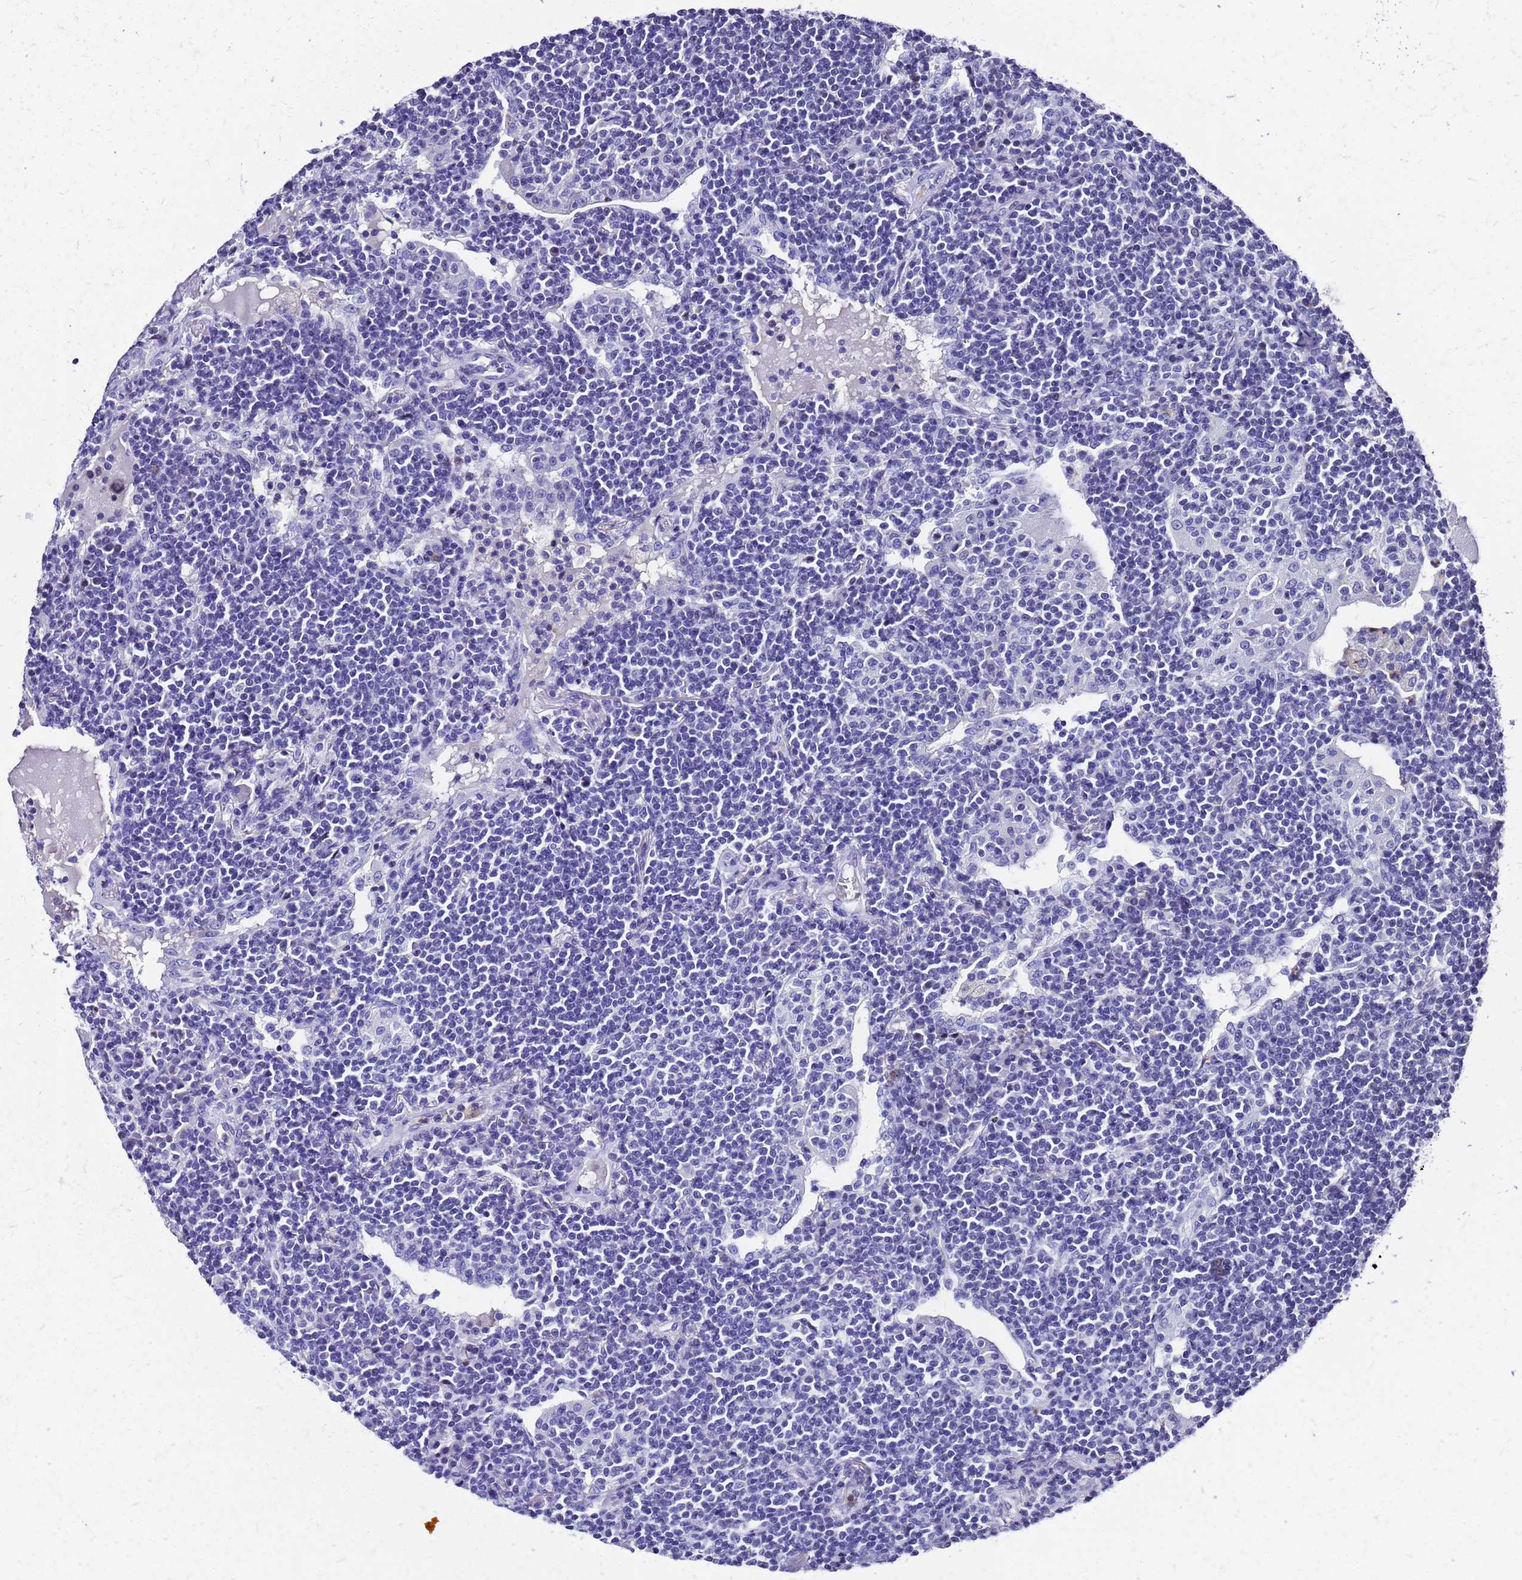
{"staining": {"intensity": "negative", "quantity": "none", "location": "none"}, "tissue": "lymphoma", "cell_type": "Tumor cells", "image_type": "cancer", "snomed": [{"axis": "morphology", "description": "Malignant lymphoma, non-Hodgkin's type, Low grade"}, {"axis": "topography", "description": "Lung"}], "caption": "The immunohistochemistry (IHC) photomicrograph has no significant staining in tumor cells of lymphoma tissue.", "gene": "SMIM21", "patient": {"sex": "female", "age": 71}}